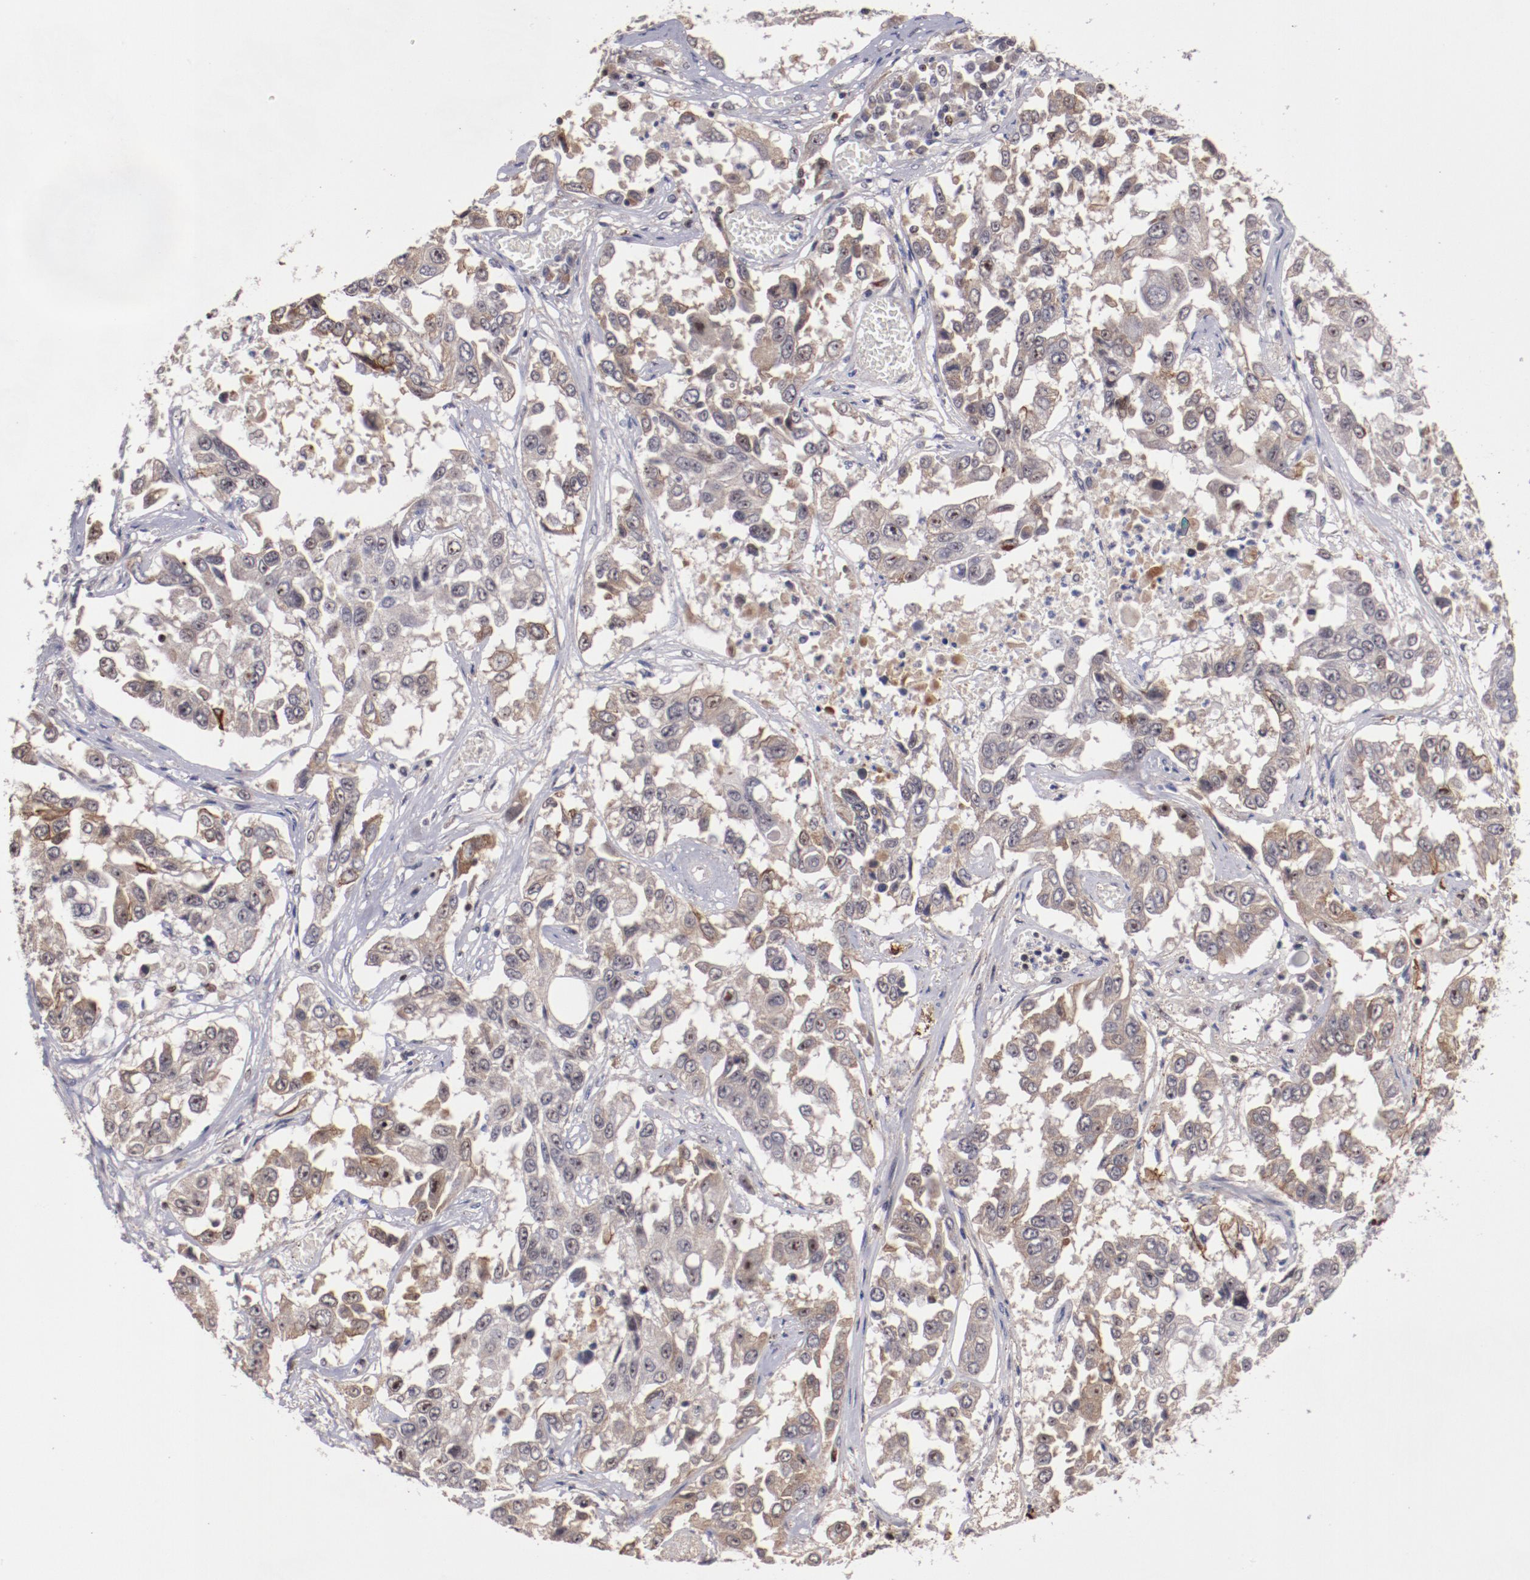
{"staining": {"intensity": "moderate", "quantity": "25%-75%", "location": "cytoplasmic/membranous,nuclear"}, "tissue": "lung cancer", "cell_type": "Tumor cells", "image_type": "cancer", "snomed": [{"axis": "morphology", "description": "Squamous cell carcinoma, NOS"}, {"axis": "topography", "description": "Lung"}], "caption": "This is a histology image of IHC staining of lung cancer, which shows moderate expression in the cytoplasmic/membranous and nuclear of tumor cells.", "gene": "DDX24", "patient": {"sex": "male", "age": 71}}